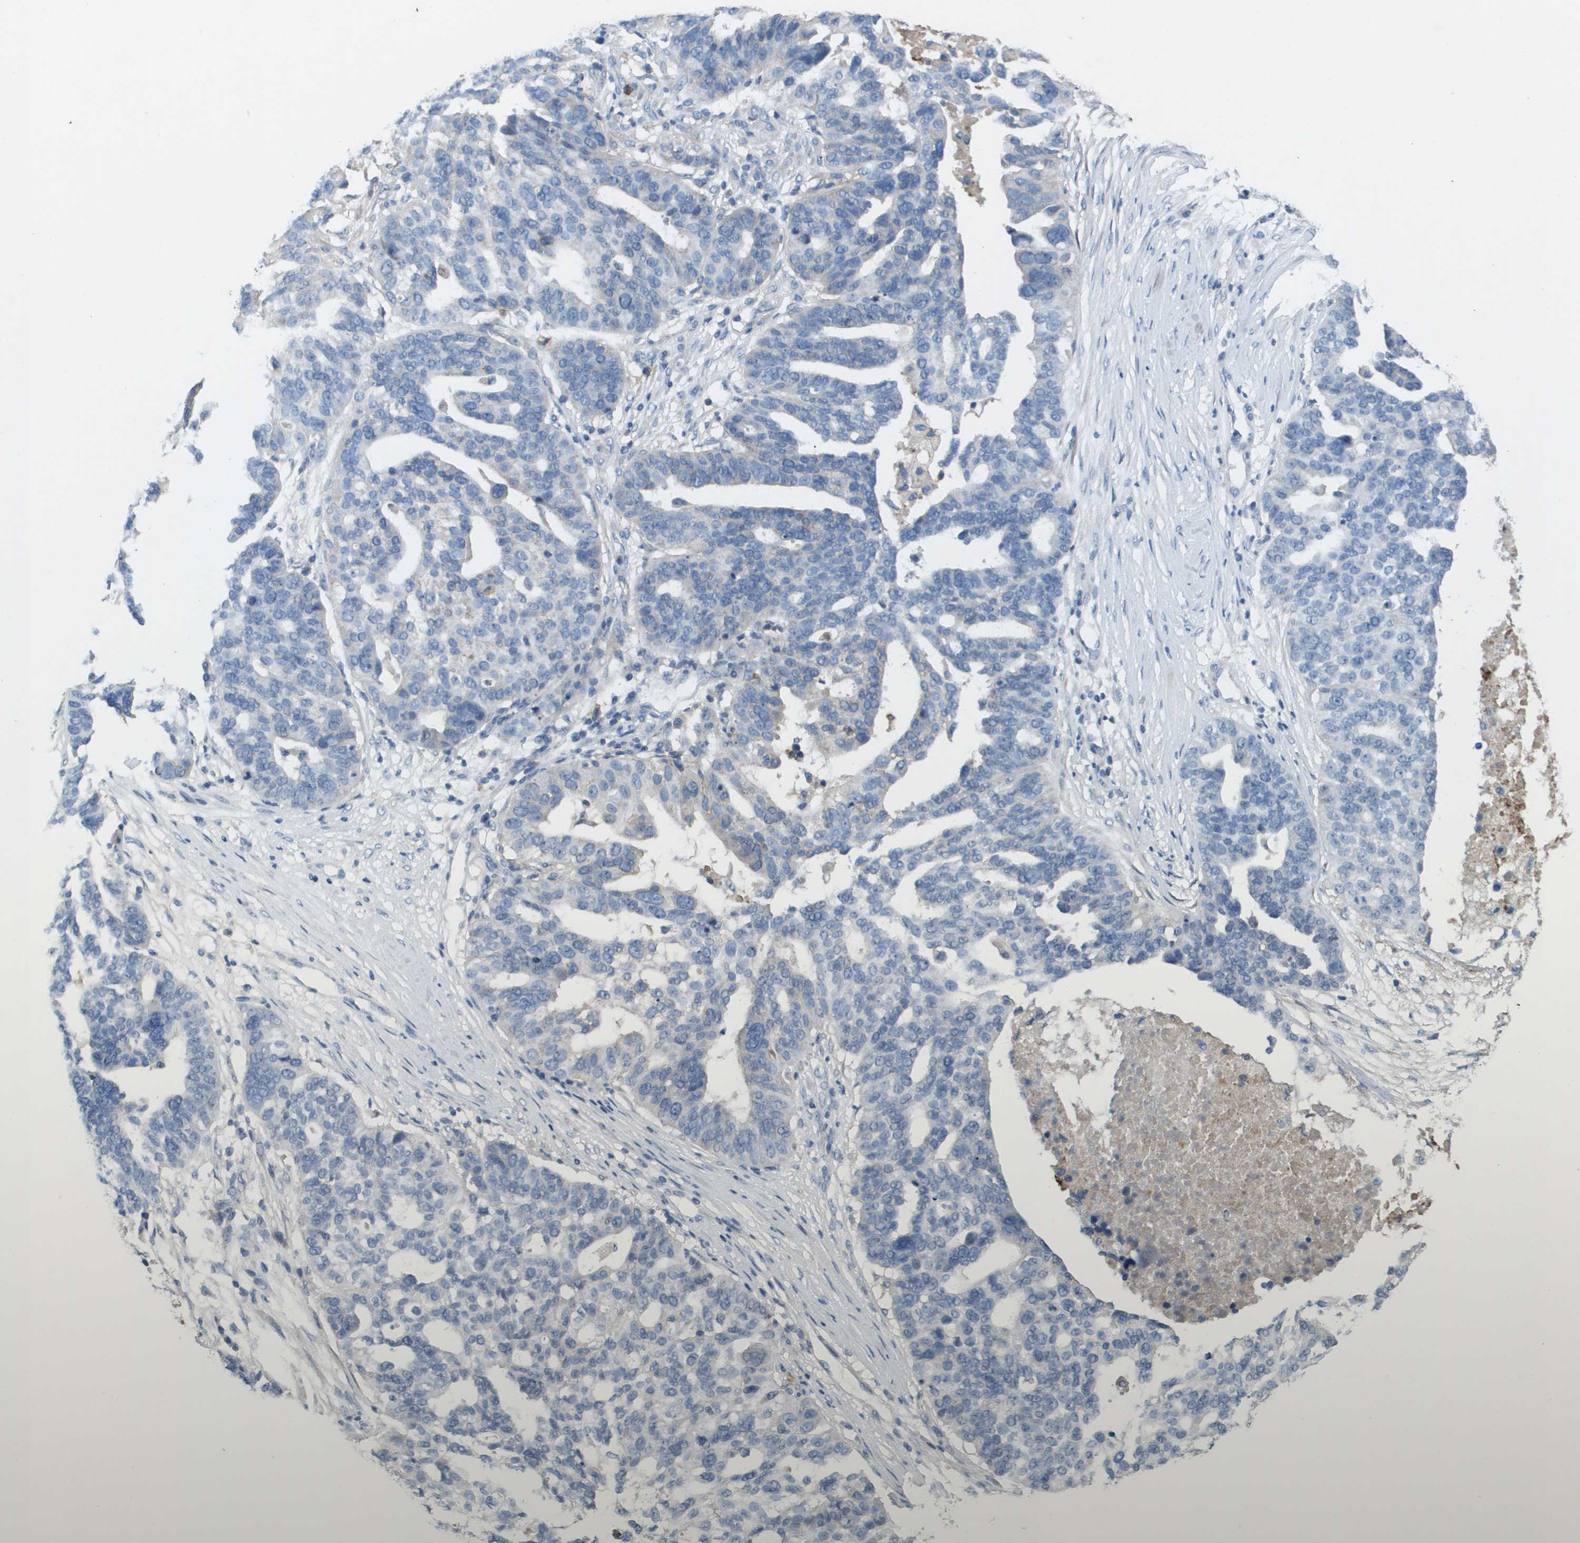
{"staining": {"intensity": "negative", "quantity": "none", "location": "none"}, "tissue": "ovarian cancer", "cell_type": "Tumor cells", "image_type": "cancer", "snomed": [{"axis": "morphology", "description": "Cystadenocarcinoma, serous, NOS"}, {"axis": "topography", "description": "Ovary"}], "caption": "An IHC micrograph of ovarian cancer (serous cystadenocarcinoma) is shown. There is no staining in tumor cells of ovarian cancer (serous cystadenocarcinoma).", "gene": "CLCA4", "patient": {"sex": "female", "age": 59}}